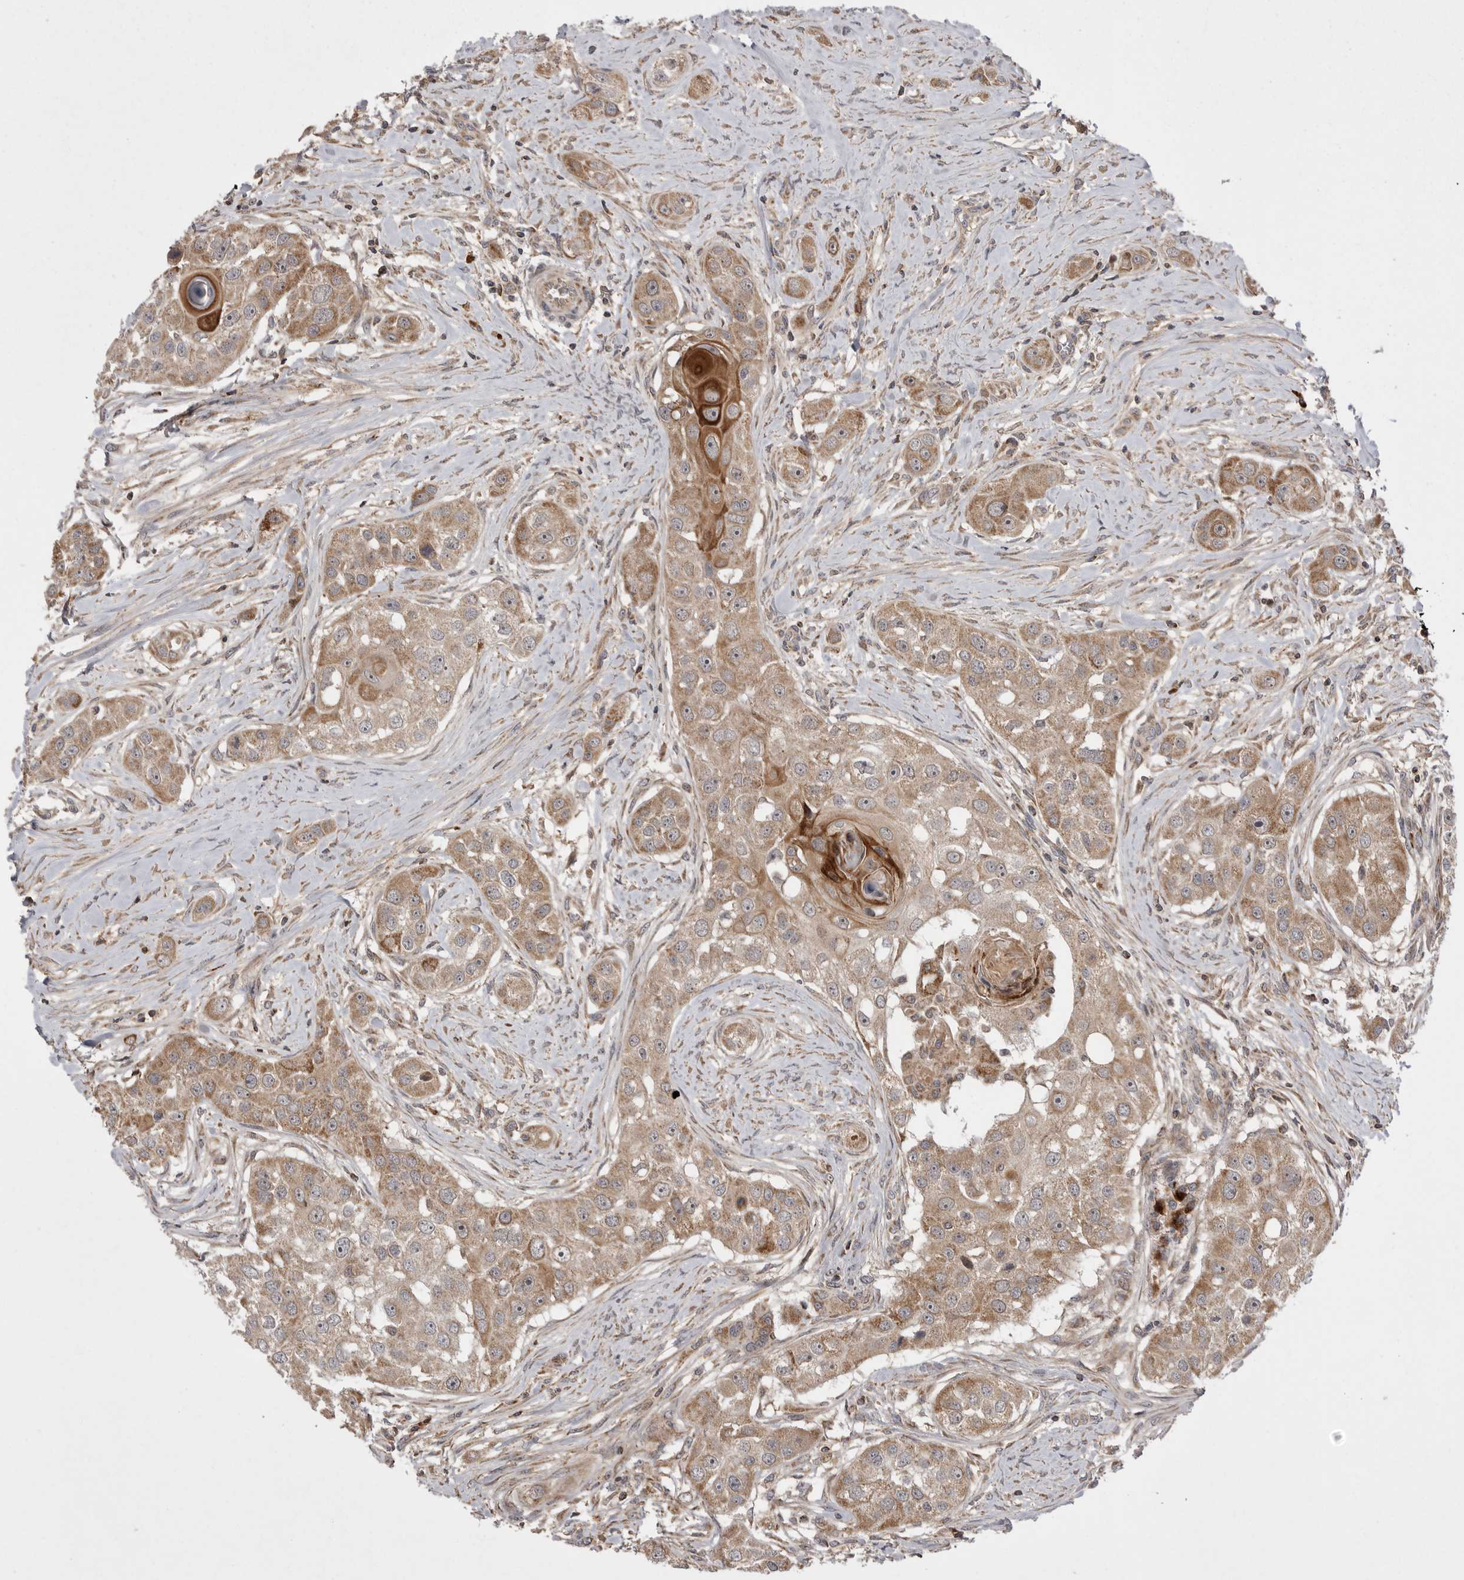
{"staining": {"intensity": "moderate", "quantity": ">75%", "location": "cytoplasmic/membranous"}, "tissue": "head and neck cancer", "cell_type": "Tumor cells", "image_type": "cancer", "snomed": [{"axis": "morphology", "description": "Normal tissue, NOS"}, {"axis": "morphology", "description": "Squamous cell carcinoma, NOS"}, {"axis": "topography", "description": "Skeletal muscle"}, {"axis": "topography", "description": "Head-Neck"}], "caption": "Squamous cell carcinoma (head and neck) stained with a protein marker exhibits moderate staining in tumor cells.", "gene": "KYAT3", "patient": {"sex": "male", "age": 51}}